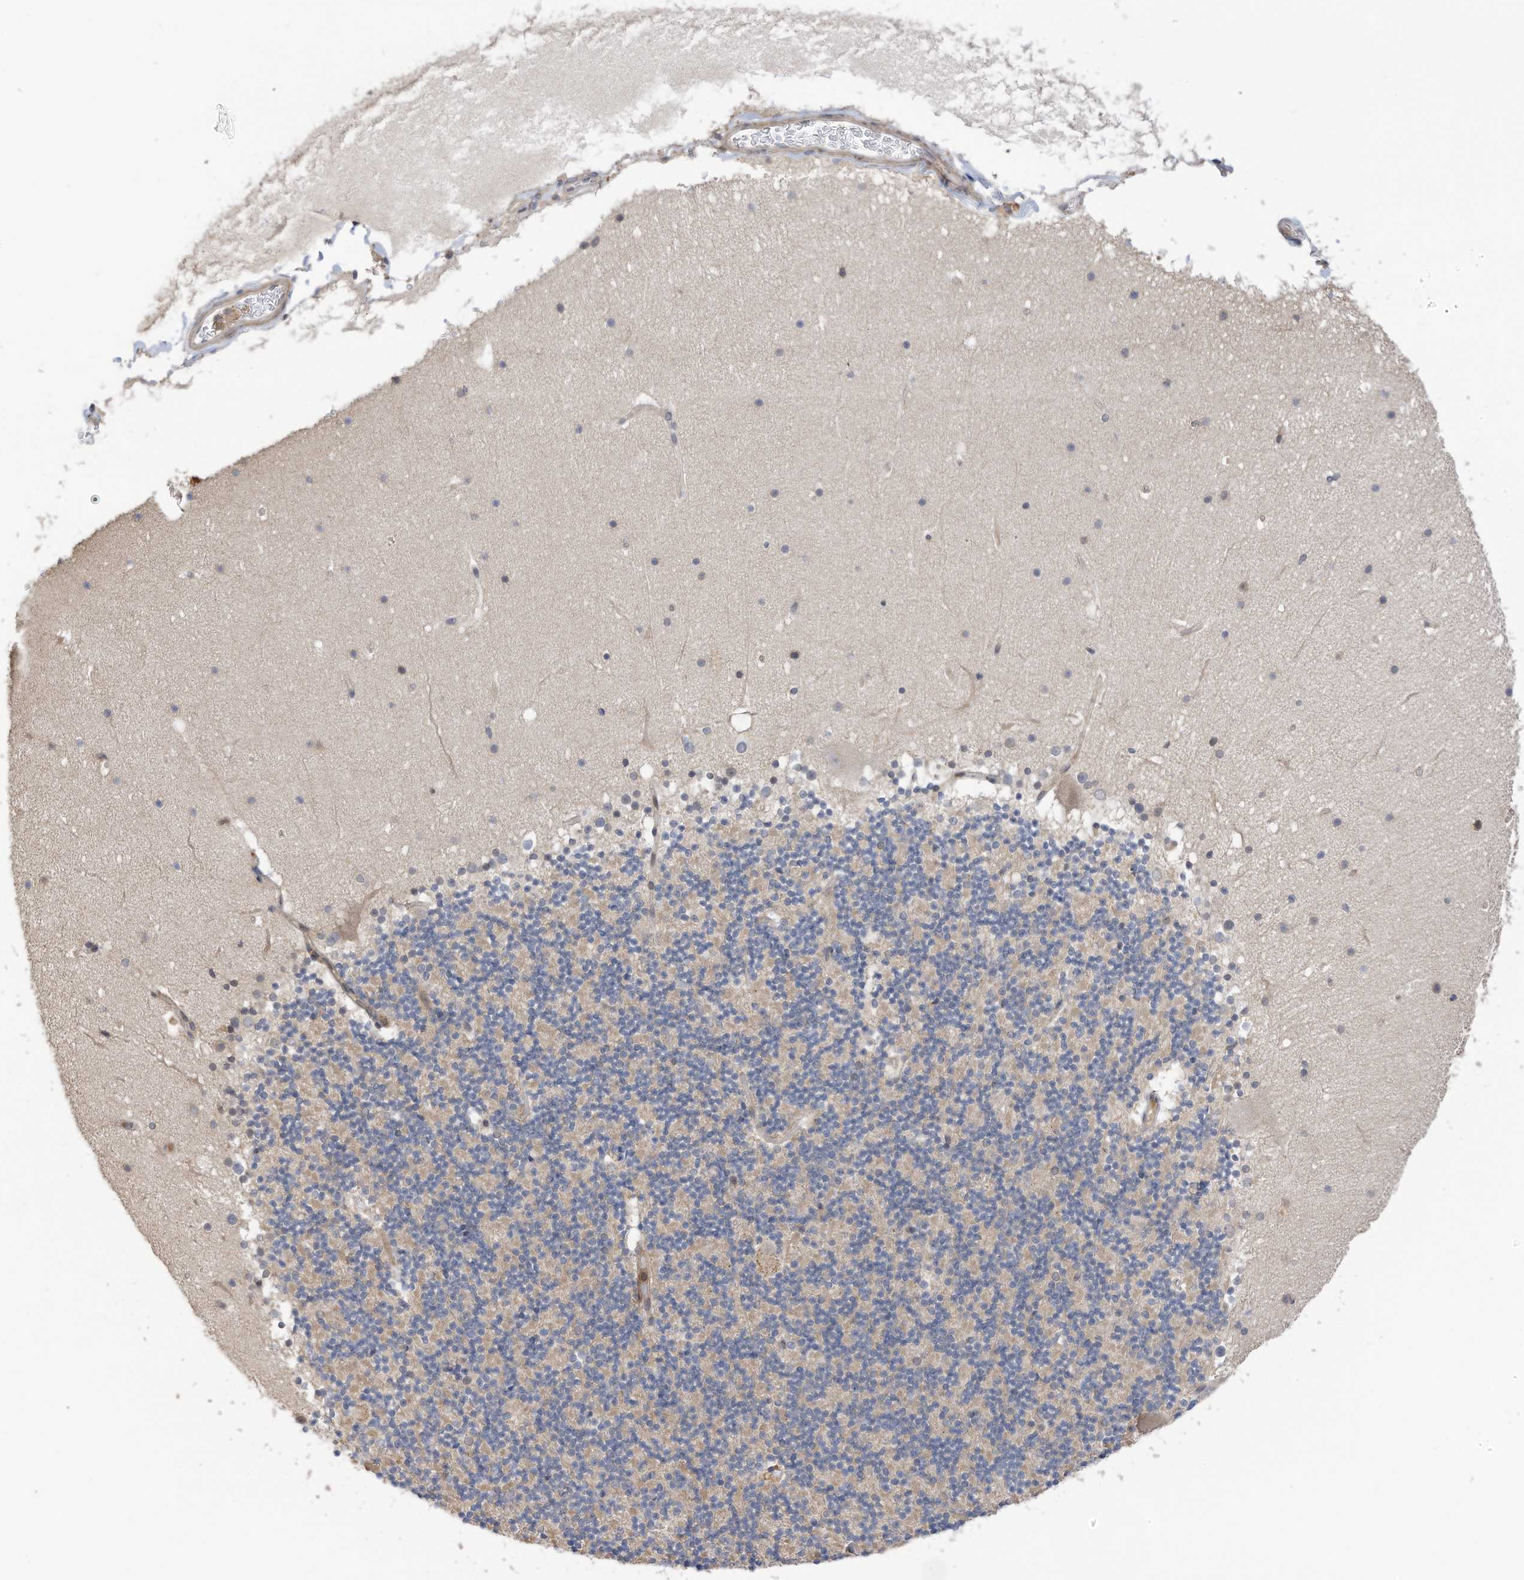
{"staining": {"intensity": "weak", "quantity": "<25%", "location": "nuclear"}, "tissue": "cerebellum", "cell_type": "Cells in granular layer", "image_type": "normal", "snomed": [{"axis": "morphology", "description": "Normal tissue, NOS"}, {"axis": "topography", "description": "Cerebellum"}], "caption": "Immunohistochemical staining of unremarkable cerebellum exhibits no significant expression in cells in granular layer.", "gene": "REC8", "patient": {"sex": "male", "age": 57}}